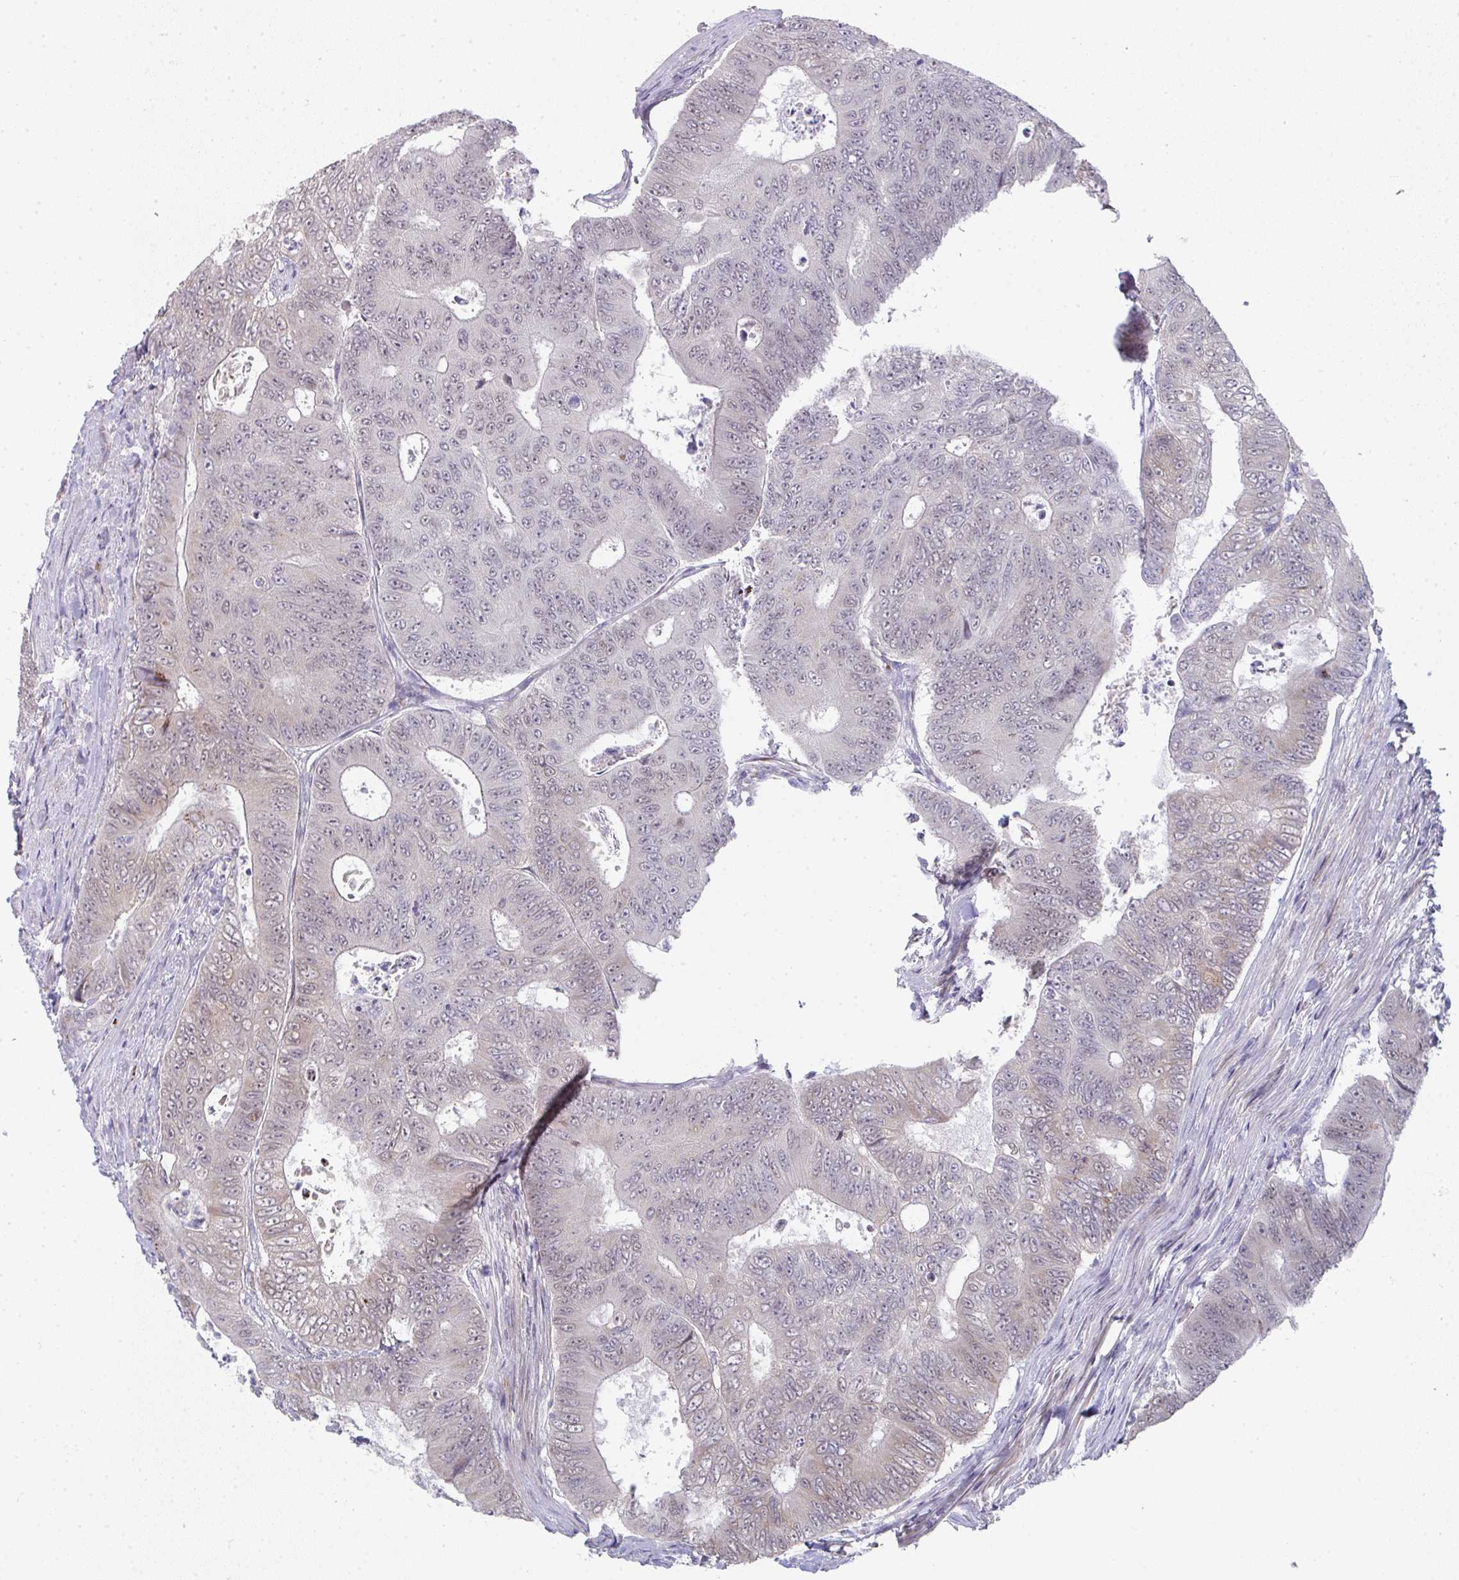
{"staining": {"intensity": "weak", "quantity": "25%-75%", "location": "nuclear"}, "tissue": "colorectal cancer", "cell_type": "Tumor cells", "image_type": "cancer", "snomed": [{"axis": "morphology", "description": "Adenocarcinoma, NOS"}, {"axis": "topography", "description": "Colon"}], "caption": "DAB (3,3'-diaminobenzidine) immunohistochemical staining of human colorectal cancer exhibits weak nuclear protein staining in approximately 25%-75% of tumor cells. The staining is performed using DAB brown chromogen to label protein expression. The nuclei are counter-stained blue using hematoxylin.", "gene": "A1CF", "patient": {"sex": "female", "age": 48}}